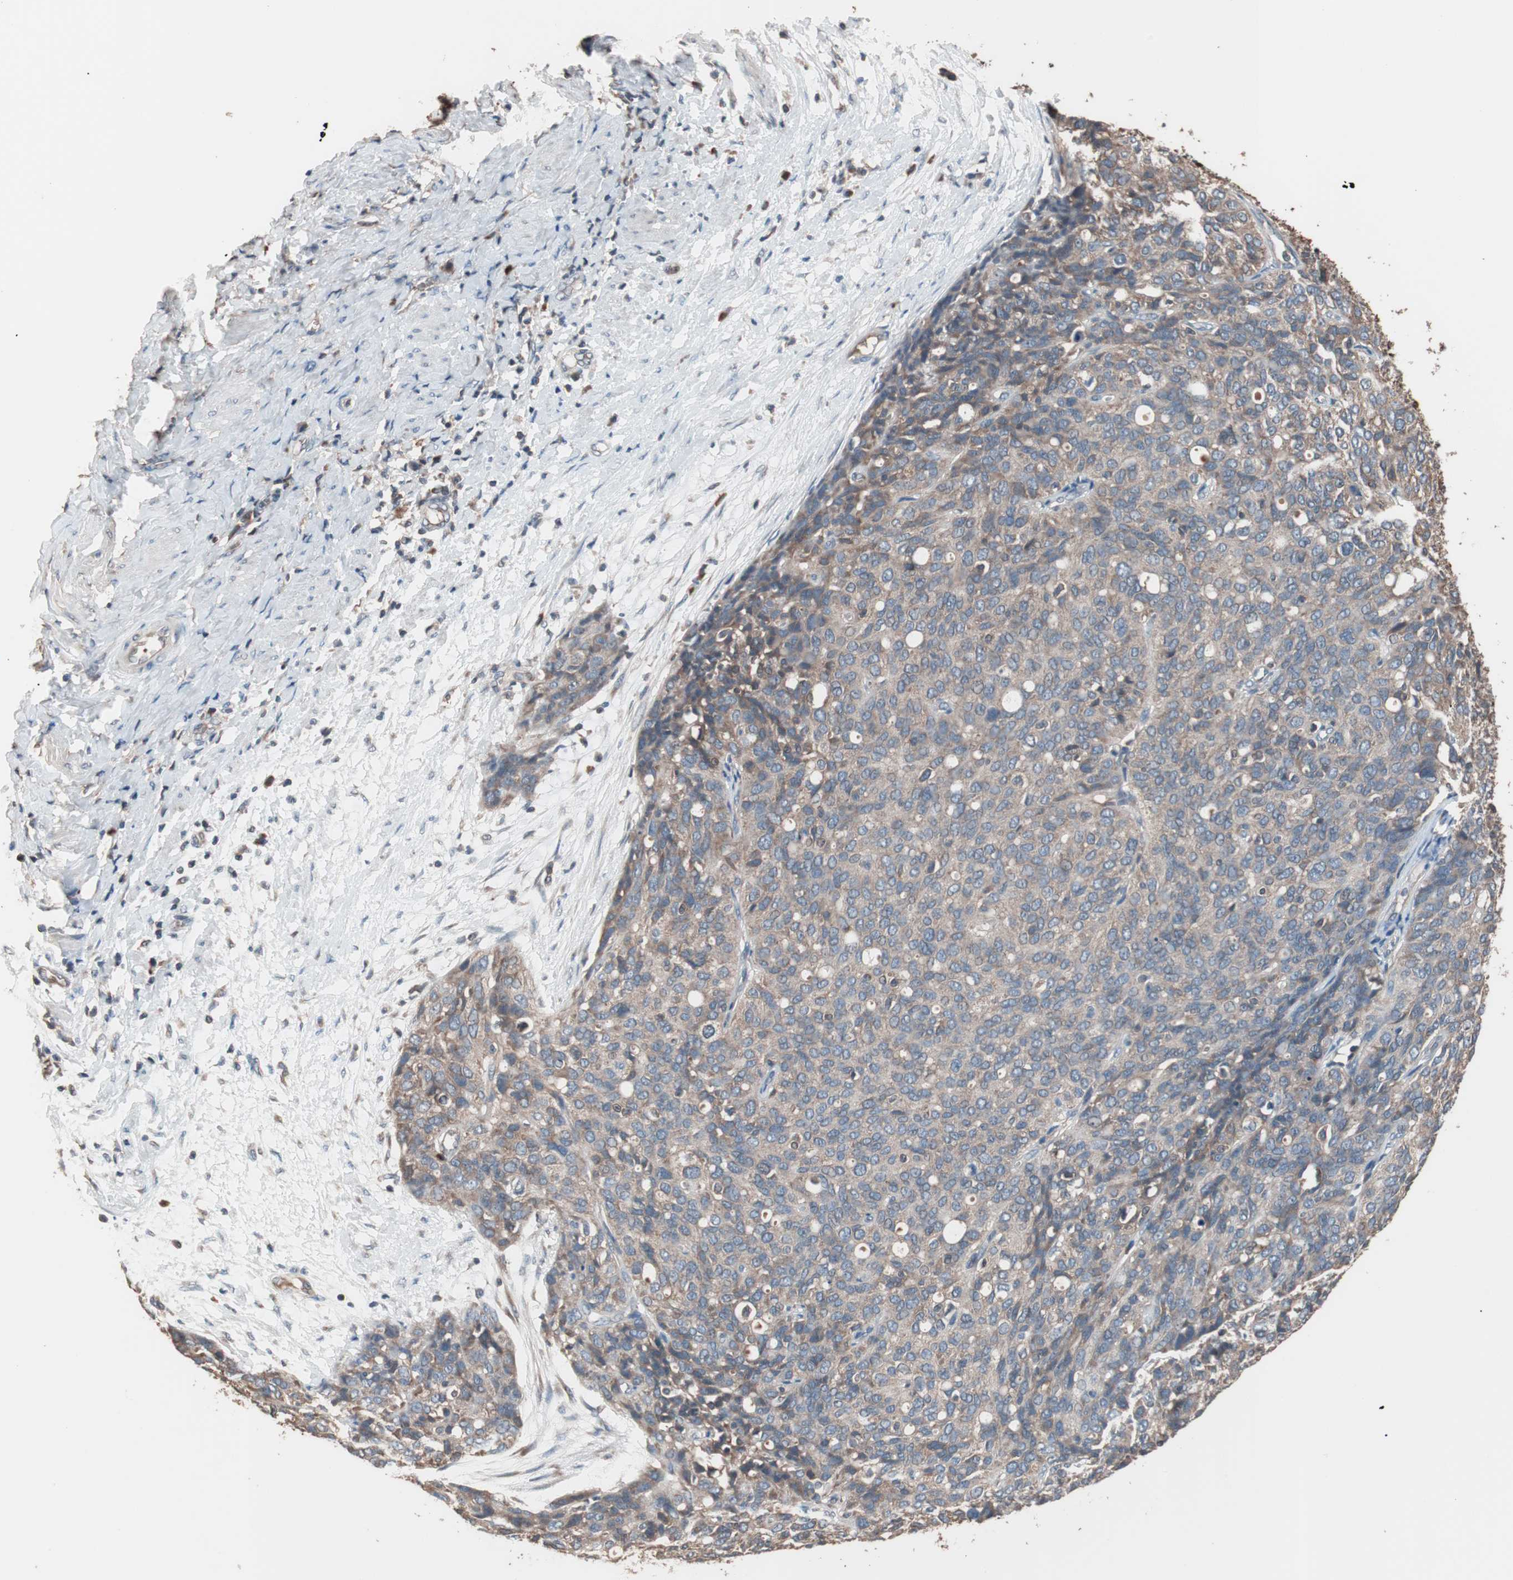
{"staining": {"intensity": "weak", "quantity": ">75%", "location": "cytoplasmic/membranous"}, "tissue": "ovarian cancer", "cell_type": "Tumor cells", "image_type": "cancer", "snomed": [{"axis": "morphology", "description": "Carcinoma, endometroid"}, {"axis": "topography", "description": "Ovary"}], "caption": "IHC of ovarian cancer (endometroid carcinoma) shows low levels of weak cytoplasmic/membranous expression in about >75% of tumor cells. The staining was performed using DAB (3,3'-diaminobenzidine), with brown indicating positive protein expression. Nuclei are stained blue with hematoxylin.", "gene": "GLYCTK", "patient": {"sex": "female", "age": 60}}